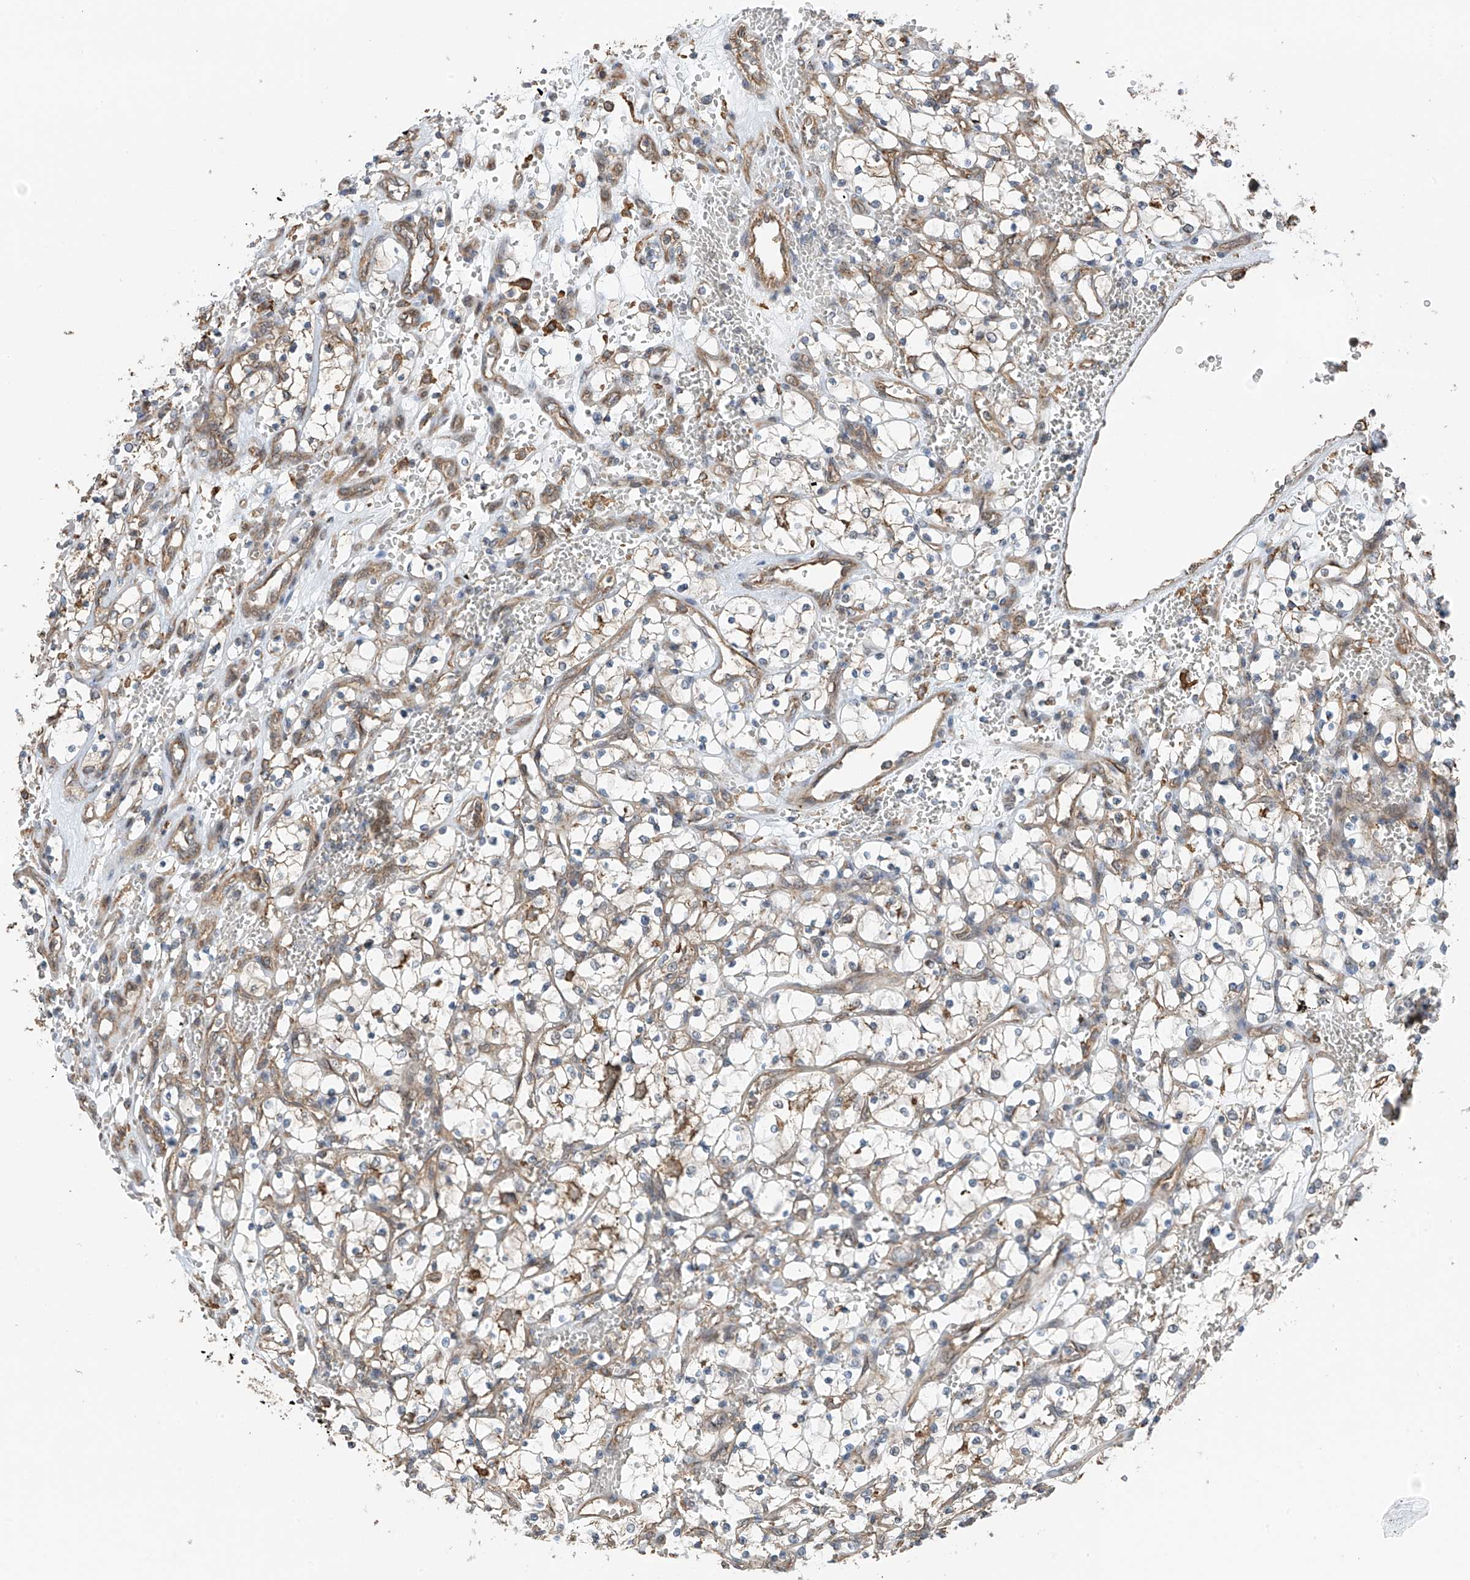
{"staining": {"intensity": "negative", "quantity": "none", "location": "none"}, "tissue": "renal cancer", "cell_type": "Tumor cells", "image_type": "cancer", "snomed": [{"axis": "morphology", "description": "Adenocarcinoma, NOS"}, {"axis": "topography", "description": "Kidney"}], "caption": "IHC of human renal adenocarcinoma reveals no positivity in tumor cells.", "gene": "ZNF189", "patient": {"sex": "female", "age": 69}}